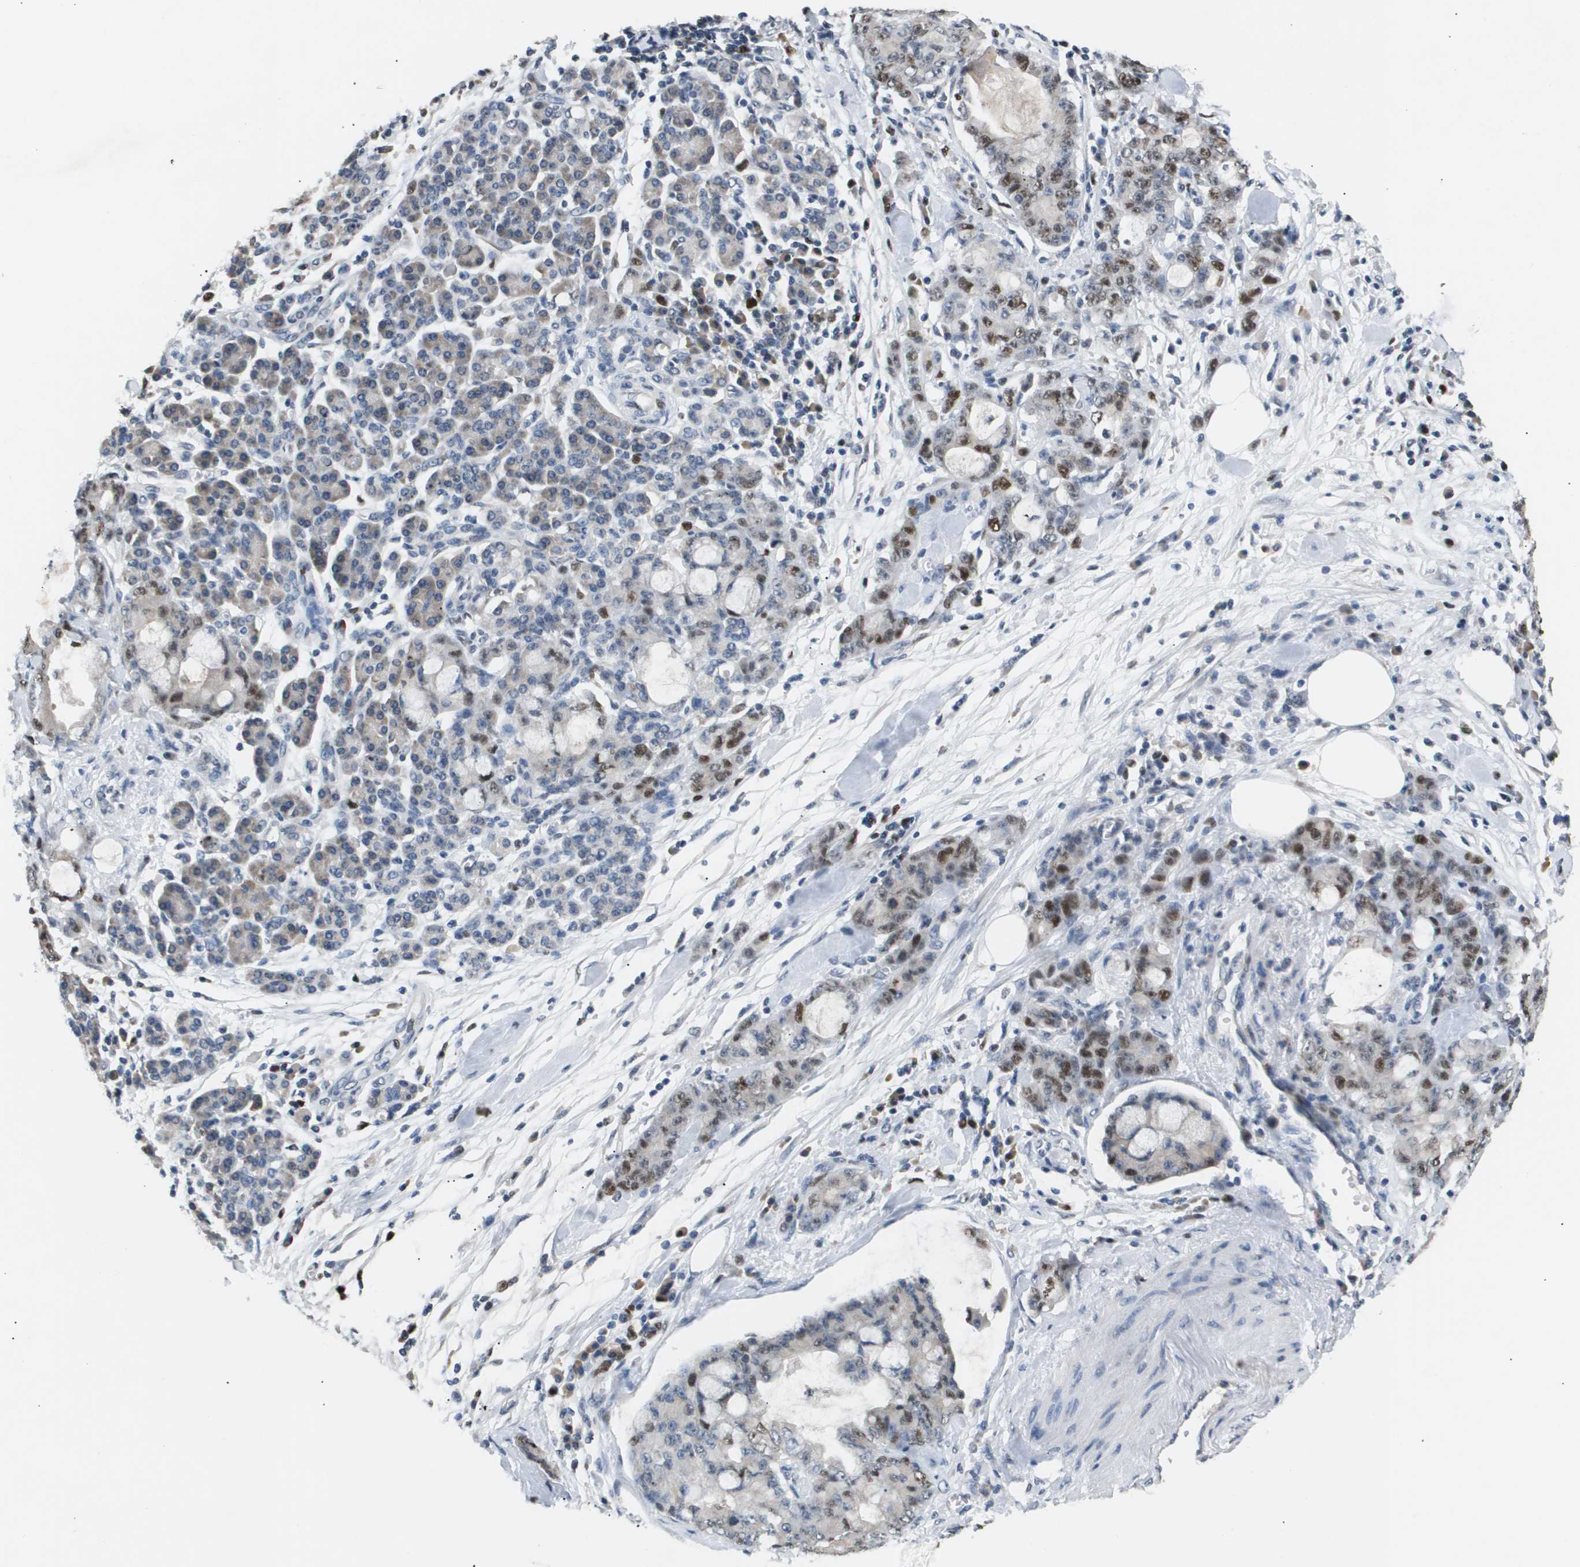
{"staining": {"intensity": "moderate", "quantity": "25%-75%", "location": "nuclear"}, "tissue": "pancreatic cancer", "cell_type": "Tumor cells", "image_type": "cancer", "snomed": [{"axis": "morphology", "description": "Adenocarcinoma, NOS"}, {"axis": "topography", "description": "Pancreas"}], "caption": "Protein staining of adenocarcinoma (pancreatic) tissue displays moderate nuclear expression in about 25%-75% of tumor cells.", "gene": "ANAPC2", "patient": {"sex": "female", "age": 73}}